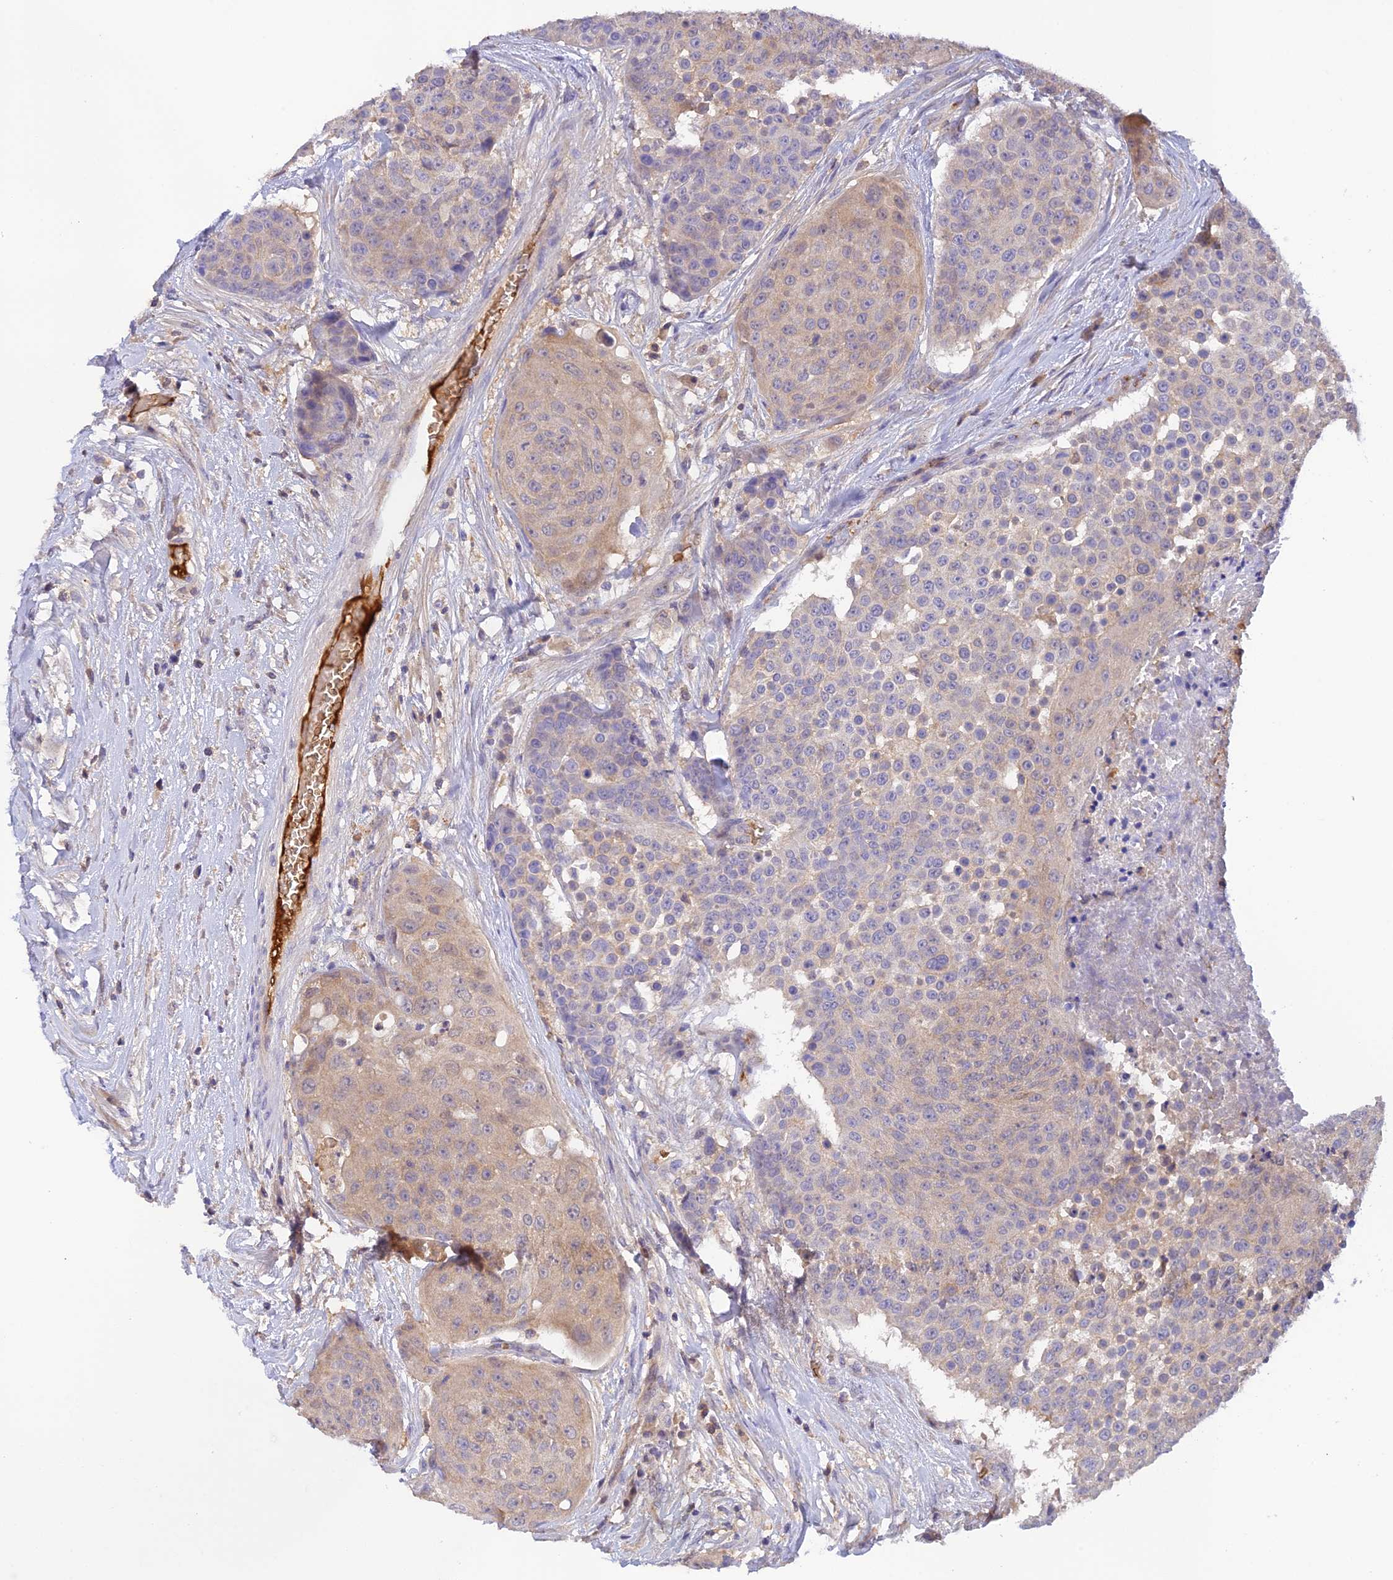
{"staining": {"intensity": "weak", "quantity": "25%-75%", "location": "cytoplasmic/membranous"}, "tissue": "urothelial cancer", "cell_type": "Tumor cells", "image_type": "cancer", "snomed": [{"axis": "morphology", "description": "Urothelial carcinoma, High grade"}, {"axis": "topography", "description": "Urinary bladder"}], "caption": "A brown stain highlights weak cytoplasmic/membranous expression of a protein in human urothelial carcinoma (high-grade) tumor cells. Using DAB (brown) and hematoxylin (blue) stains, captured at high magnification using brightfield microscopy.", "gene": "HDHD2", "patient": {"sex": "female", "age": 63}}